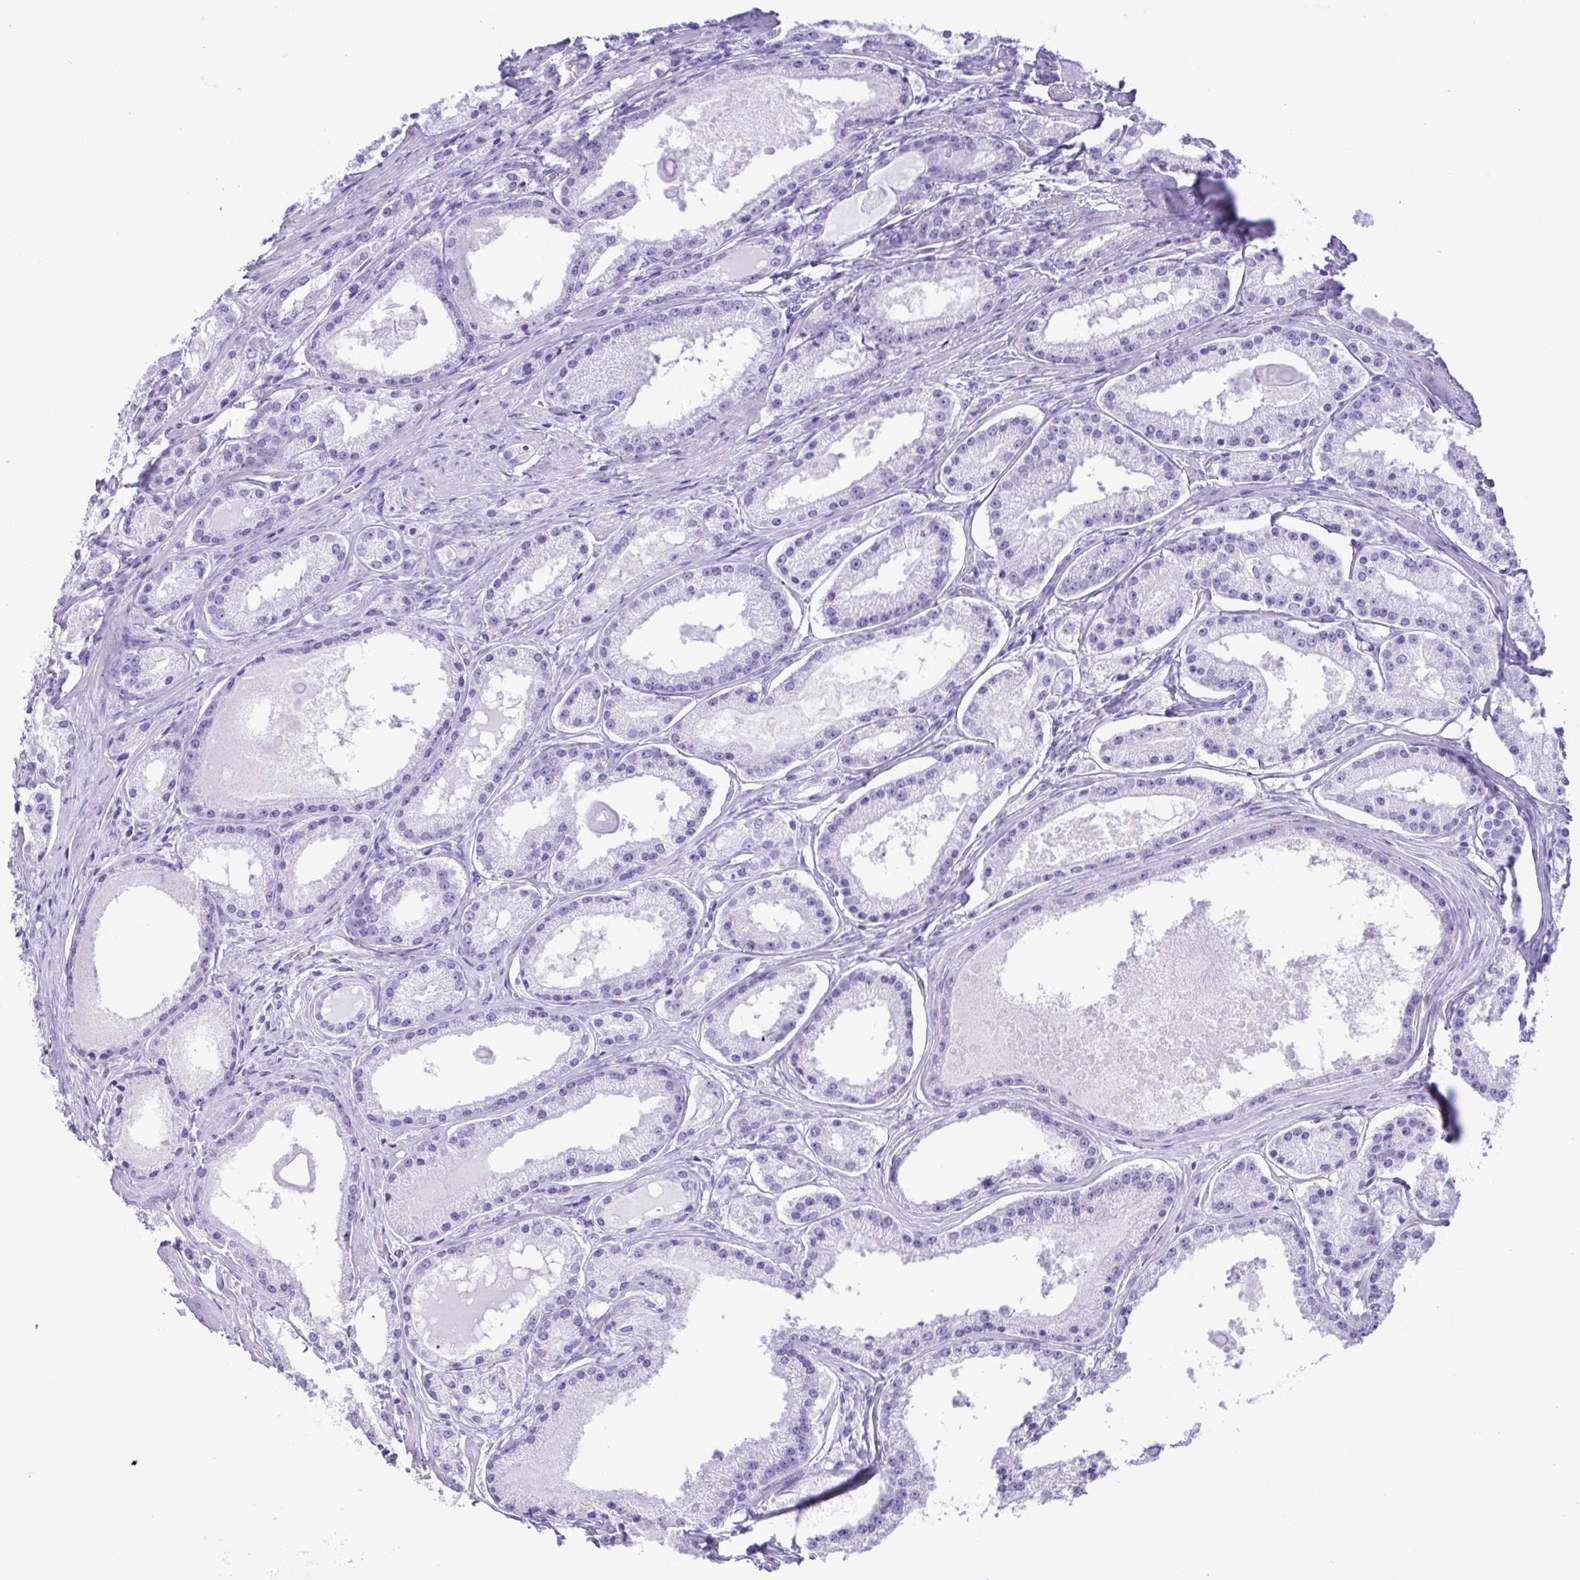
{"staining": {"intensity": "negative", "quantity": "none", "location": "none"}, "tissue": "prostate cancer", "cell_type": "Tumor cells", "image_type": "cancer", "snomed": [{"axis": "morphology", "description": "Adenocarcinoma, Low grade"}, {"axis": "topography", "description": "Prostate"}], "caption": "Prostate low-grade adenocarcinoma was stained to show a protein in brown. There is no significant expression in tumor cells. The staining was performed using DAB (3,3'-diaminobenzidine) to visualize the protein expression in brown, while the nuclei were stained in blue with hematoxylin (Magnification: 20x).", "gene": "CASP14", "patient": {"sex": "male", "age": 57}}